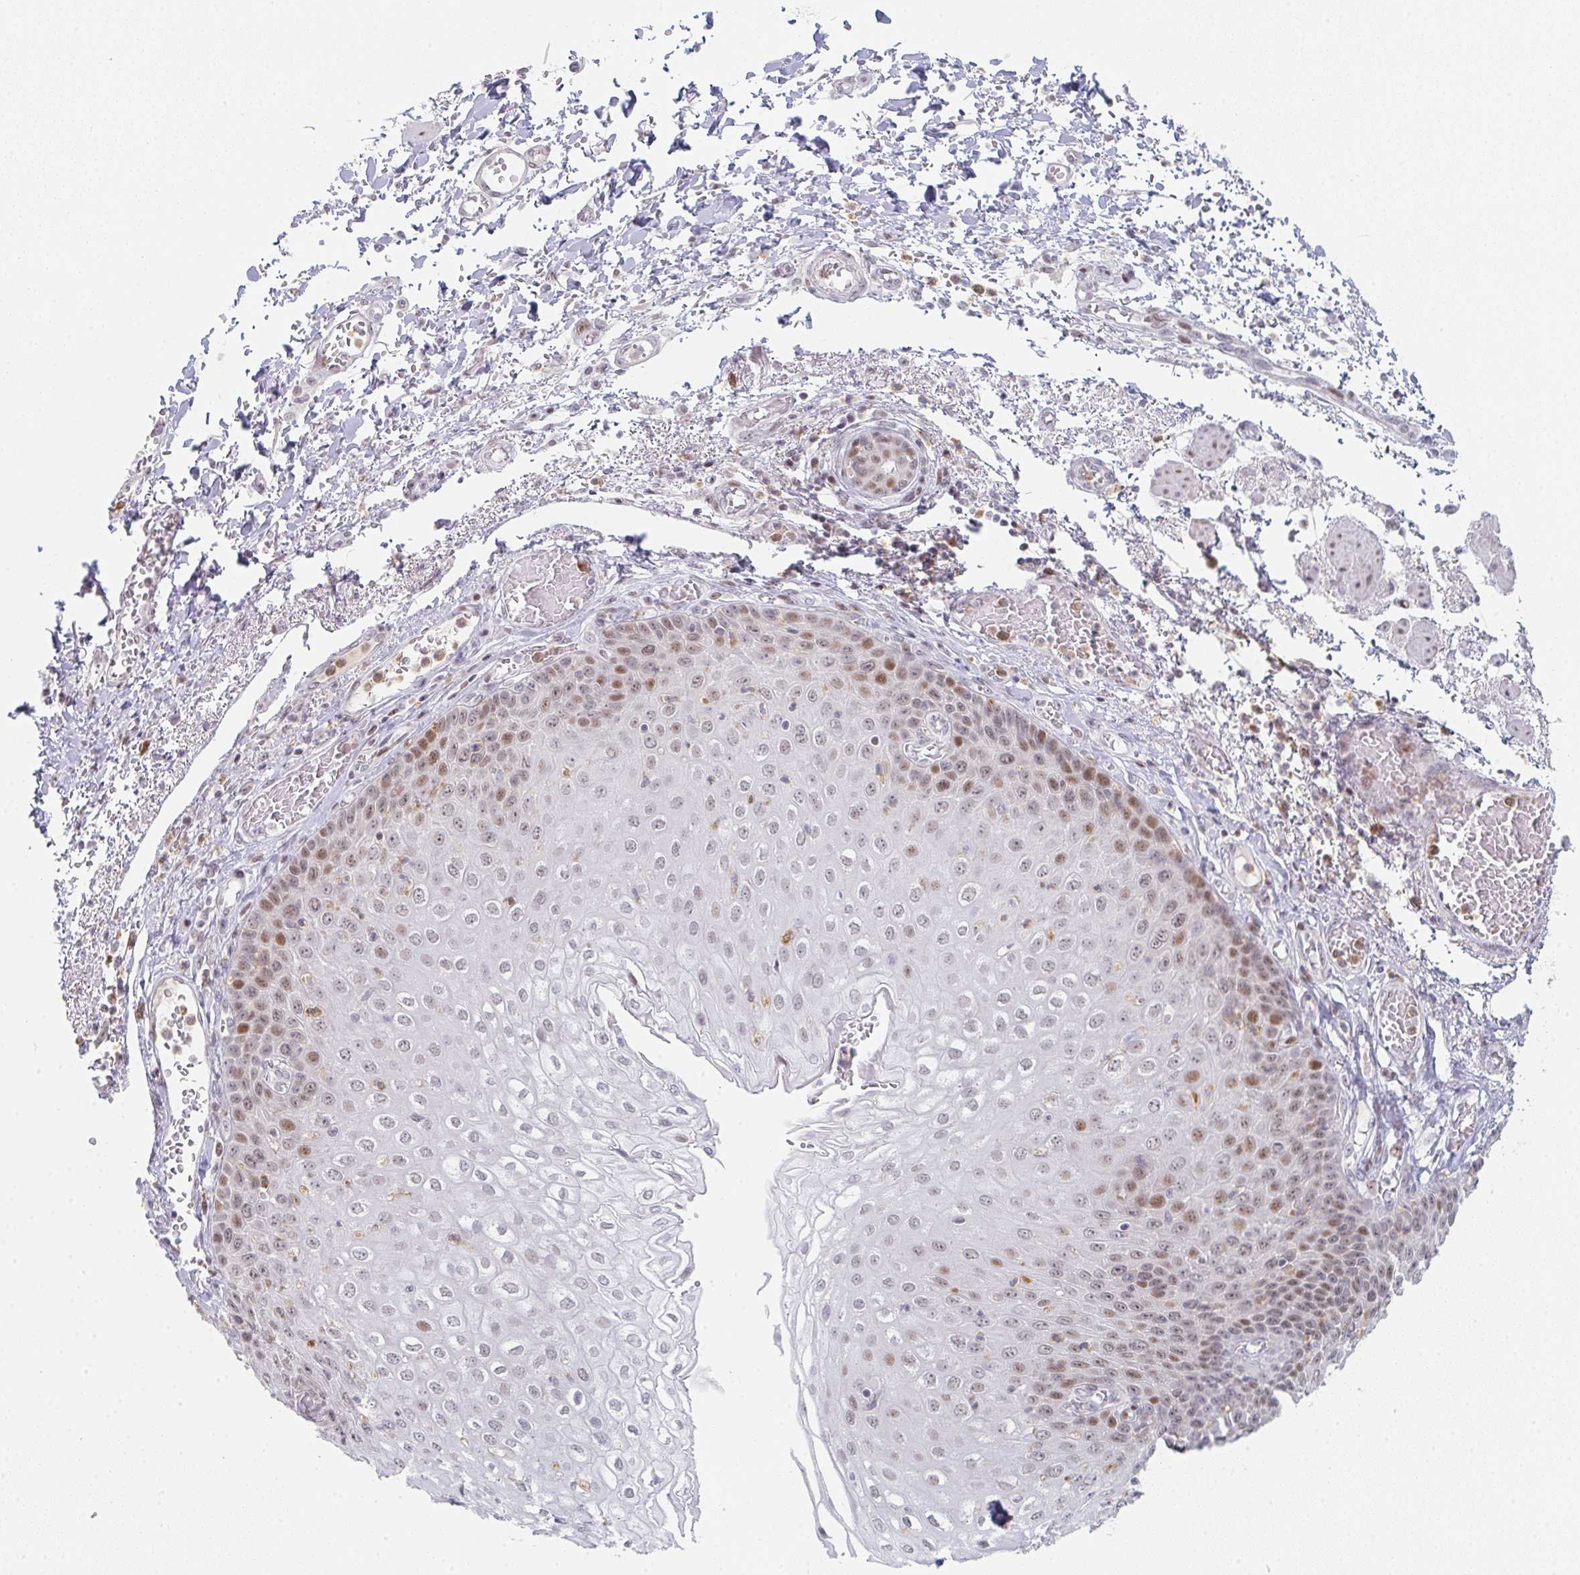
{"staining": {"intensity": "moderate", "quantity": "25%-75%", "location": "nuclear"}, "tissue": "esophagus", "cell_type": "Squamous epithelial cells", "image_type": "normal", "snomed": [{"axis": "morphology", "description": "Normal tissue, NOS"}, {"axis": "morphology", "description": "Adenocarcinoma, NOS"}, {"axis": "topography", "description": "Esophagus"}], "caption": "The image displays staining of unremarkable esophagus, revealing moderate nuclear protein expression (brown color) within squamous epithelial cells.", "gene": "LIN54", "patient": {"sex": "male", "age": 81}}